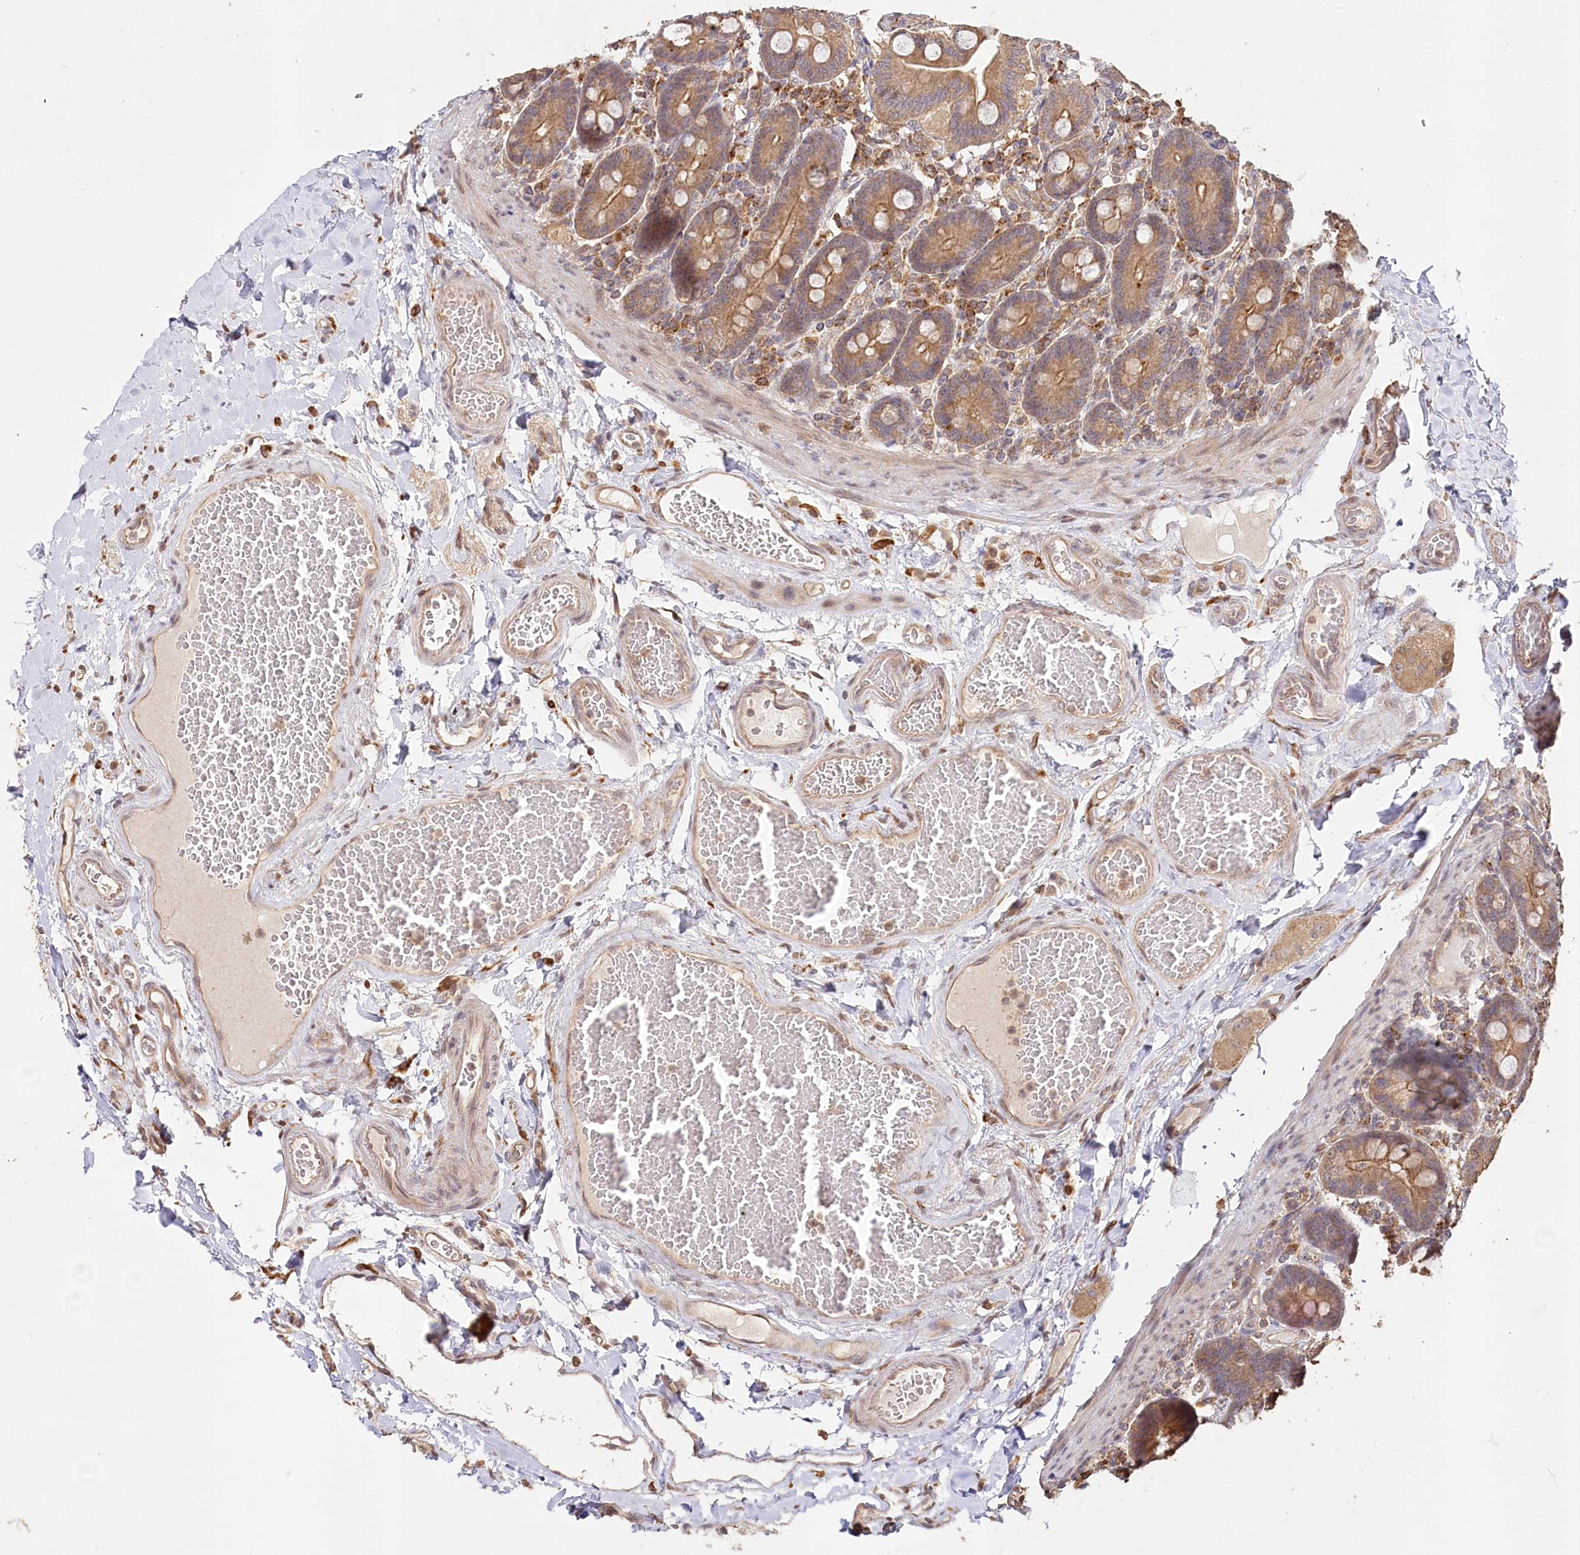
{"staining": {"intensity": "moderate", "quantity": ">75%", "location": "cytoplasmic/membranous"}, "tissue": "duodenum", "cell_type": "Glandular cells", "image_type": "normal", "snomed": [{"axis": "morphology", "description": "Normal tissue, NOS"}, {"axis": "topography", "description": "Duodenum"}], "caption": "This histopathology image demonstrates IHC staining of benign duodenum, with medium moderate cytoplasmic/membranous positivity in about >75% of glandular cells.", "gene": "DMXL1", "patient": {"sex": "male", "age": 54}}